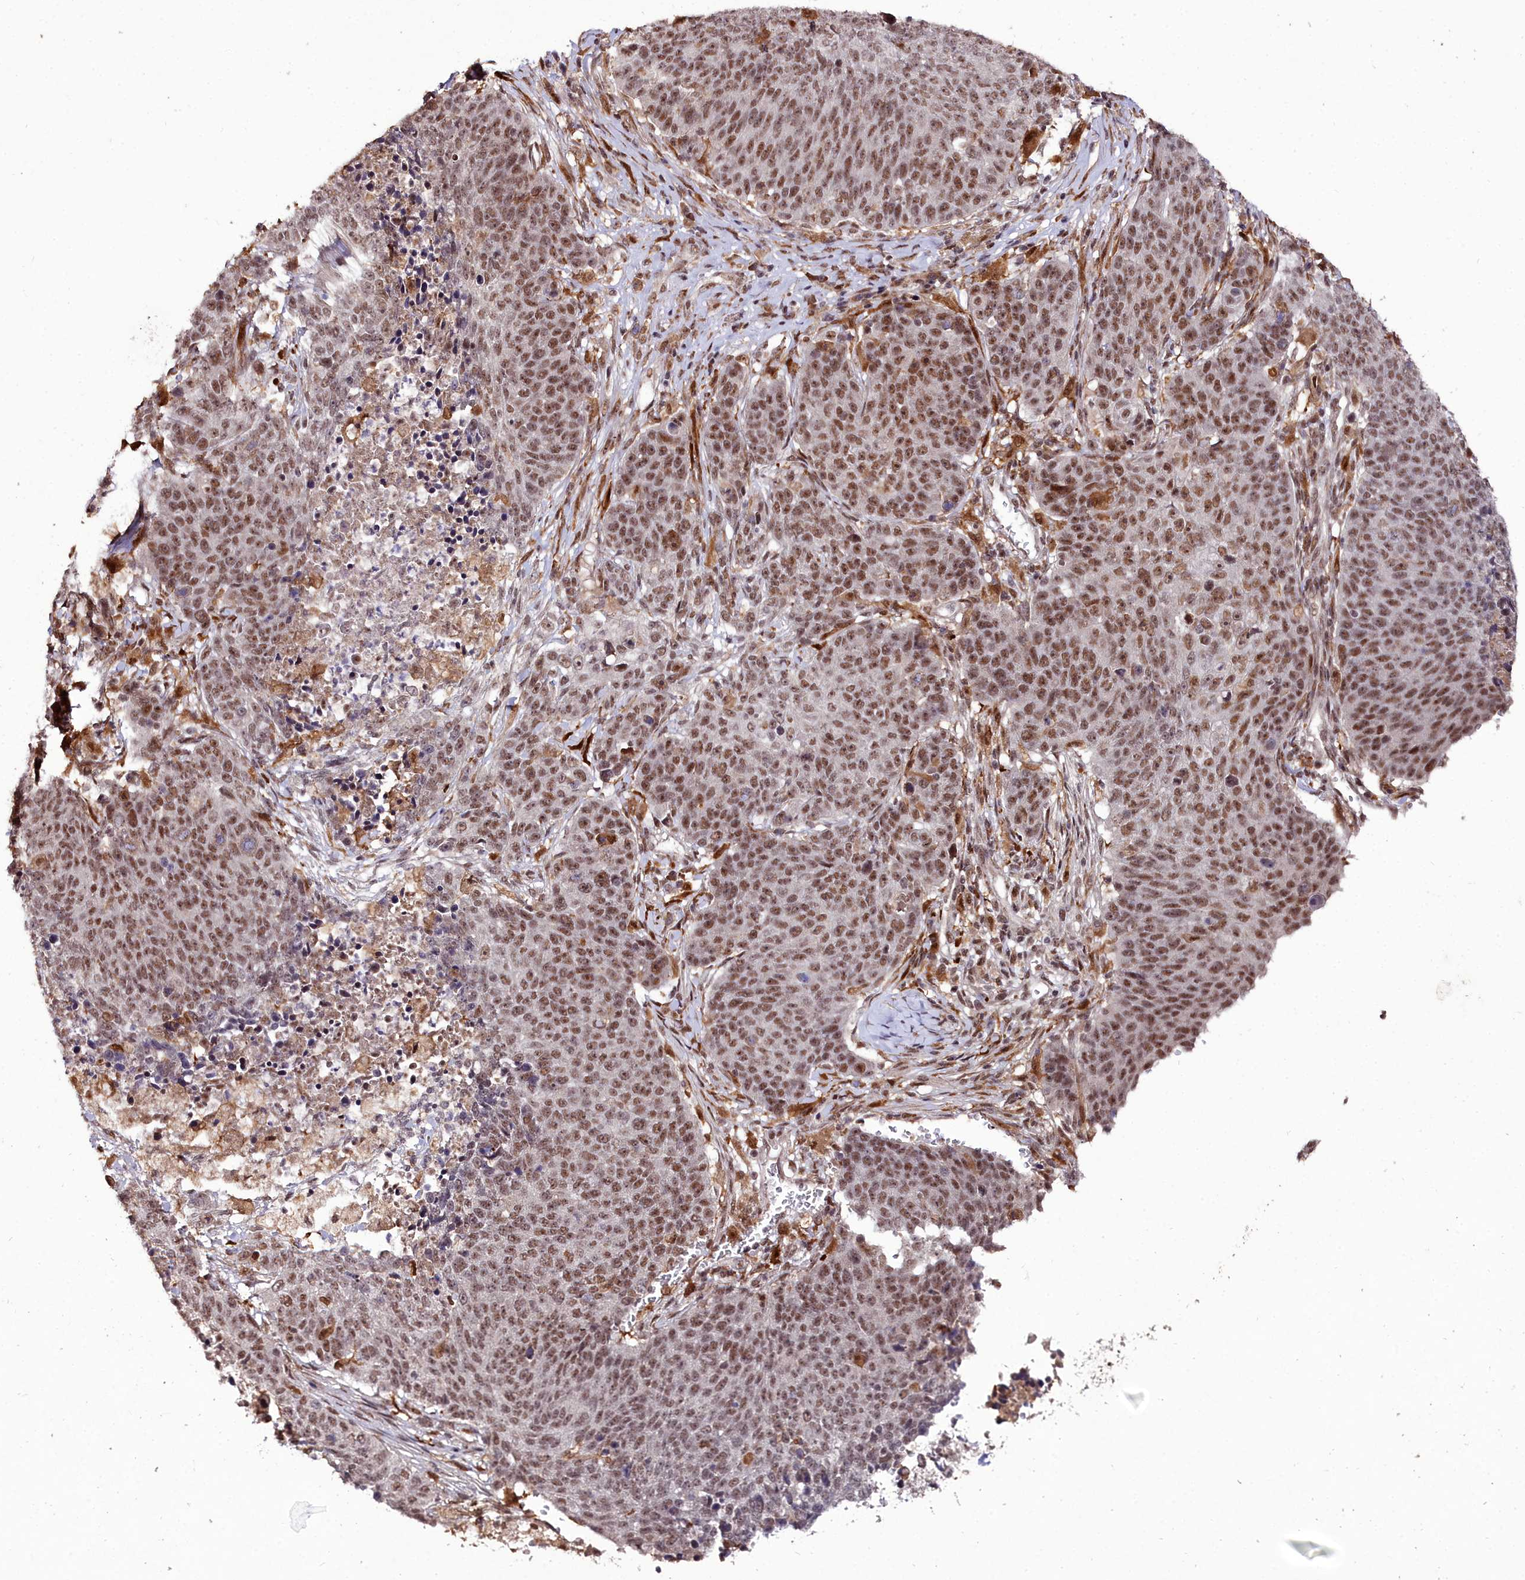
{"staining": {"intensity": "moderate", "quantity": ">75%", "location": "nuclear"}, "tissue": "lung cancer", "cell_type": "Tumor cells", "image_type": "cancer", "snomed": [{"axis": "morphology", "description": "Normal tissue, NOS"}, {"axis": "morphology", "description": "Squamous cell carcinoma, NOS"}, {"axis": "topography", "description": "Lymph node"}, {"axis": "topography", "description": "Lung"}], "caption": "Immunohistochemical staining of human lung cancer (squamous cell carcinoma) shows moderate nuclear protein expression in approximately >75% of tumor cells.", "gene": "CXXC1", "patient": {"sex": "male", "age": 66}}